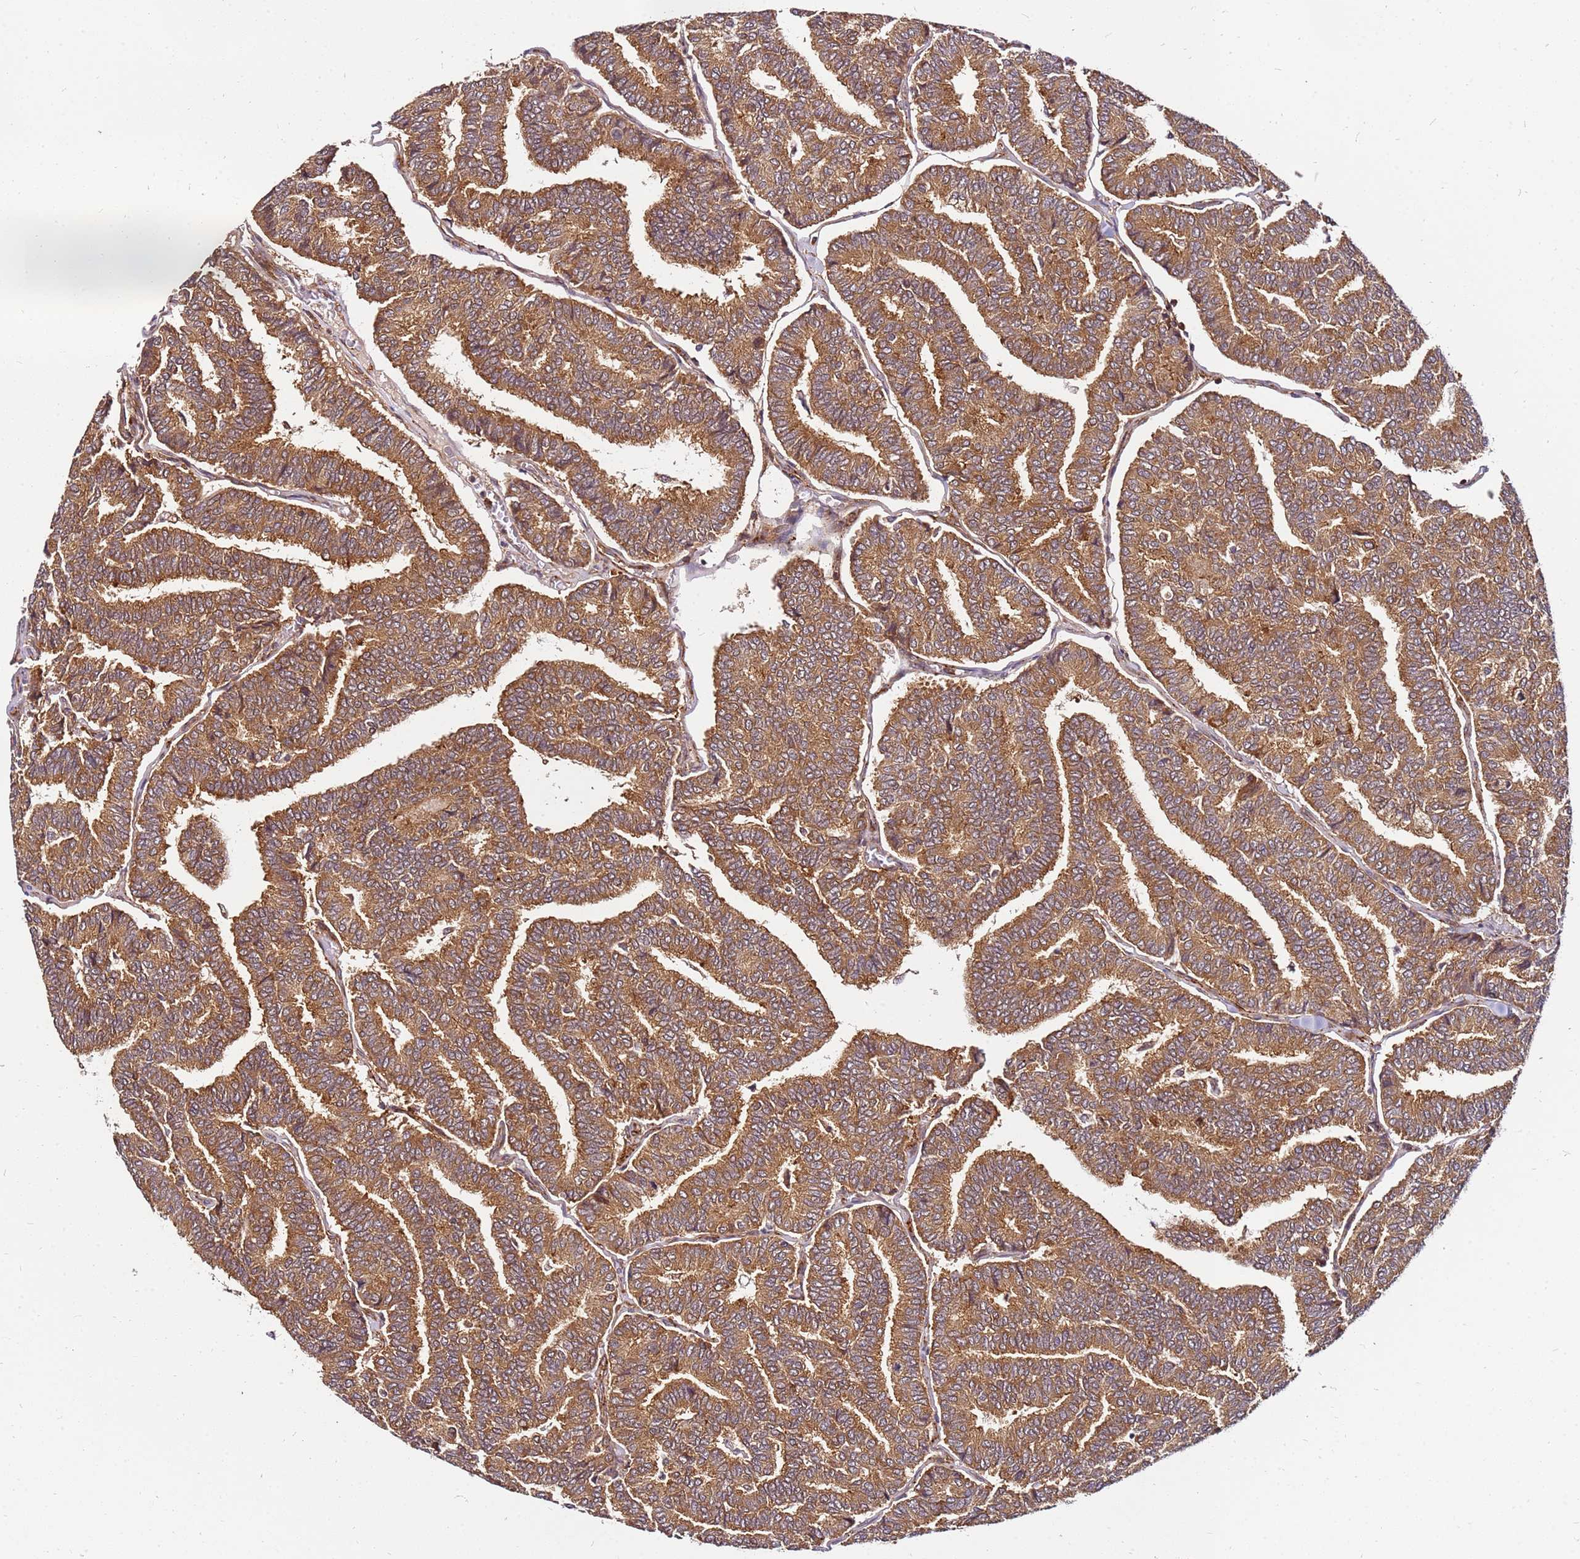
{"staining": {"intensity": "moderate", "quantity": ">75%", "location": "cytoplasmic/membranous"}, "tissue": "thyroid cancer", "cell_type": "Tumor cells", "image_type": "cancer", "snomed": [{"axis": "morphology", "description": "Papillary adenocarcinoma, NOS"}, {"axis": "topography", "description": "Thyroid gland"}], "caption": "Protein expression analysis of thyroid cancer (papillary adenocarcinoma) reveals moderate cytoplasmic/membranous positivity in about >75% of tumor cells. (DAB = brown stain, brightfield microscopy at high magnification).", "gene": "PIH1D1", "patient": {"sex": "female", "age": 35}}